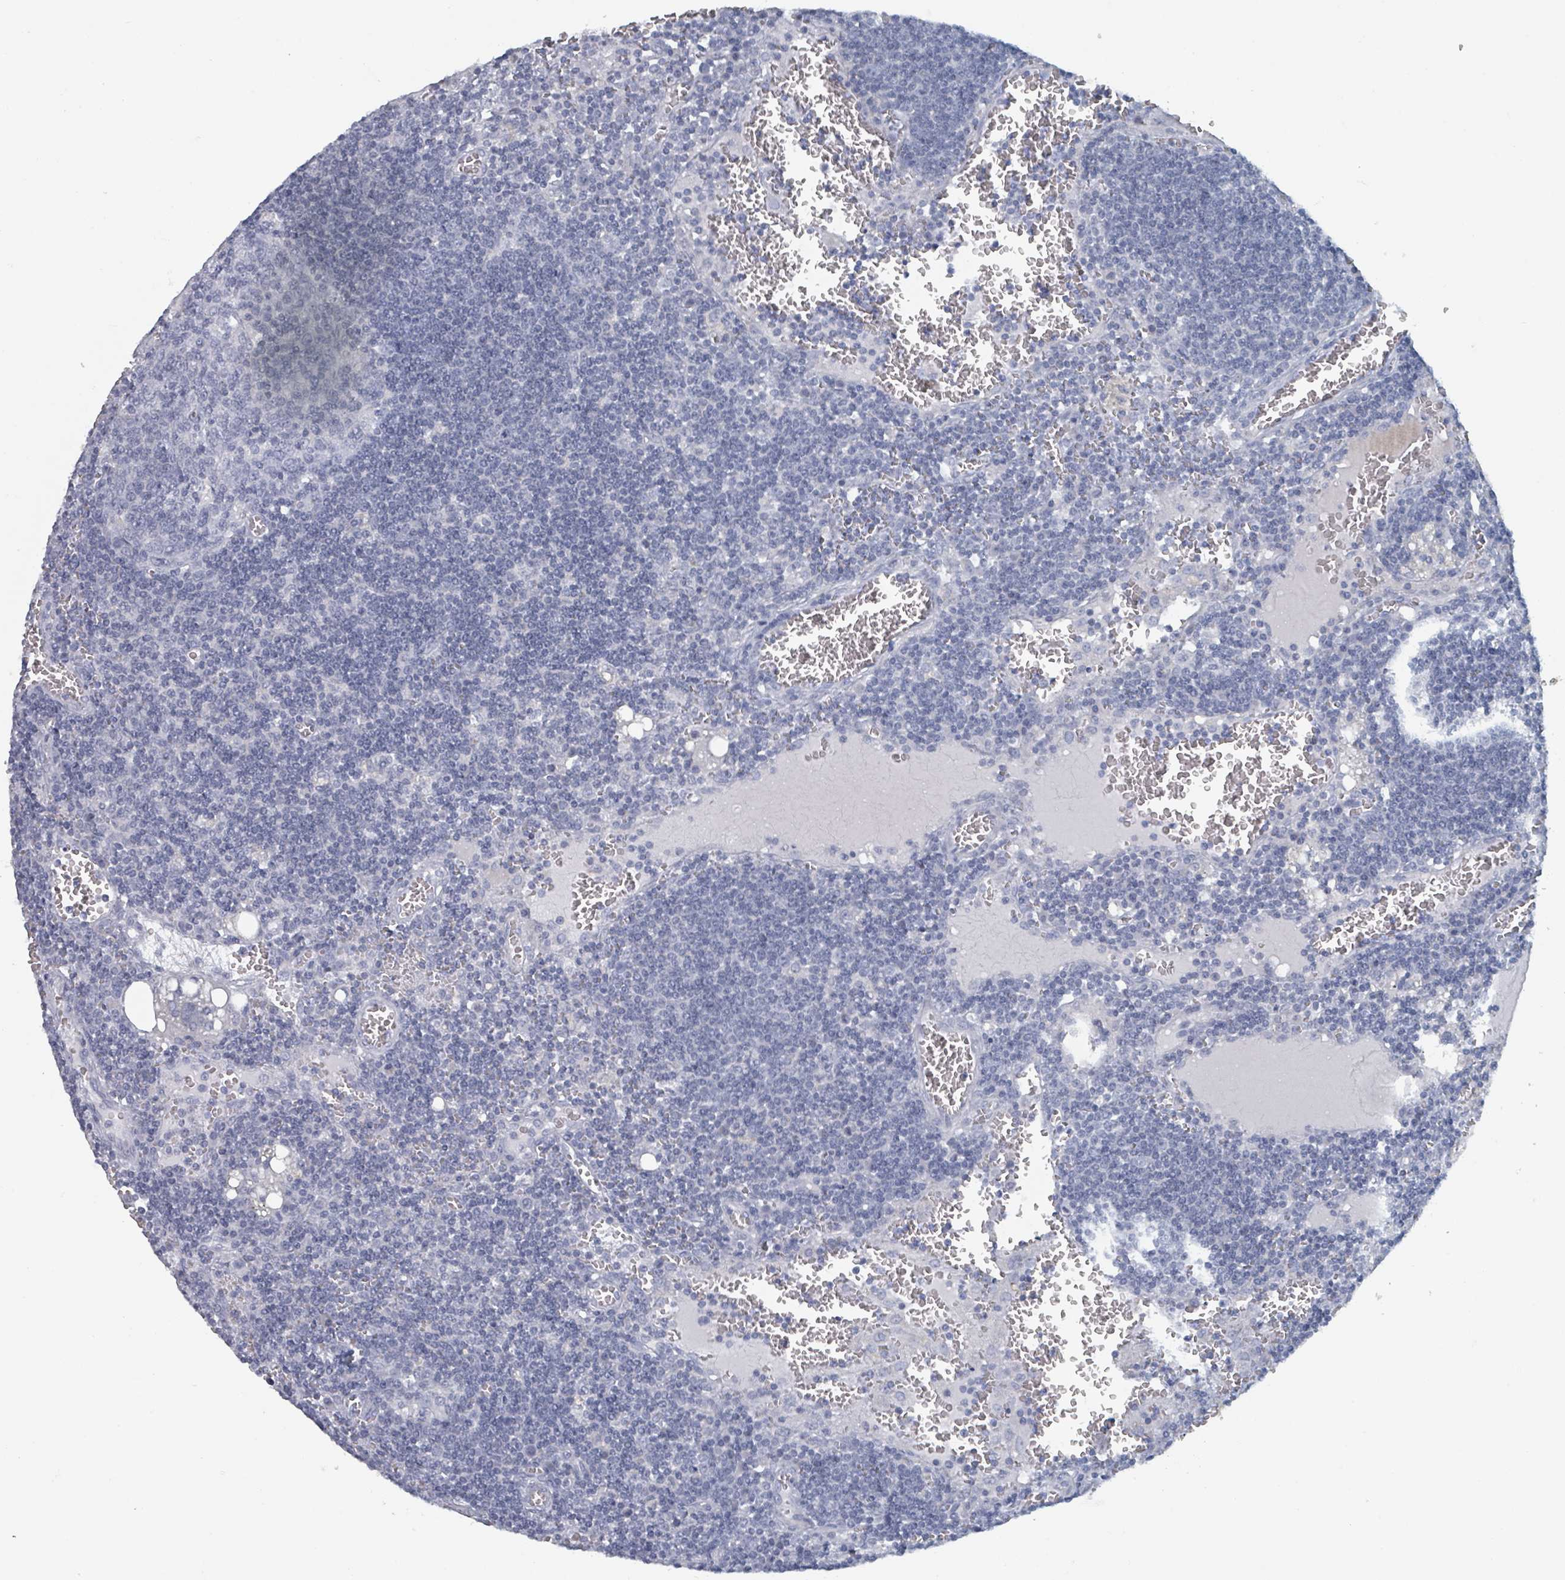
{"staining": {"intensity": "negative", "quantity": "none", "location": "none"}, "tissue": "lymph node", "cell_type": "Germinal center cells", "image_type": "normal", "snomed": [{"axis": "morphology", "description": "Normal tissue, NOS"}, {"axis": "topography", "description": "Lymph node"}], "caption": "Immunohistochemical staining of benign human lymph node displays no significant staining in germinal center cells.", "gene": "HEATR5A", "patient": {"sex": "female", "age": 73}}